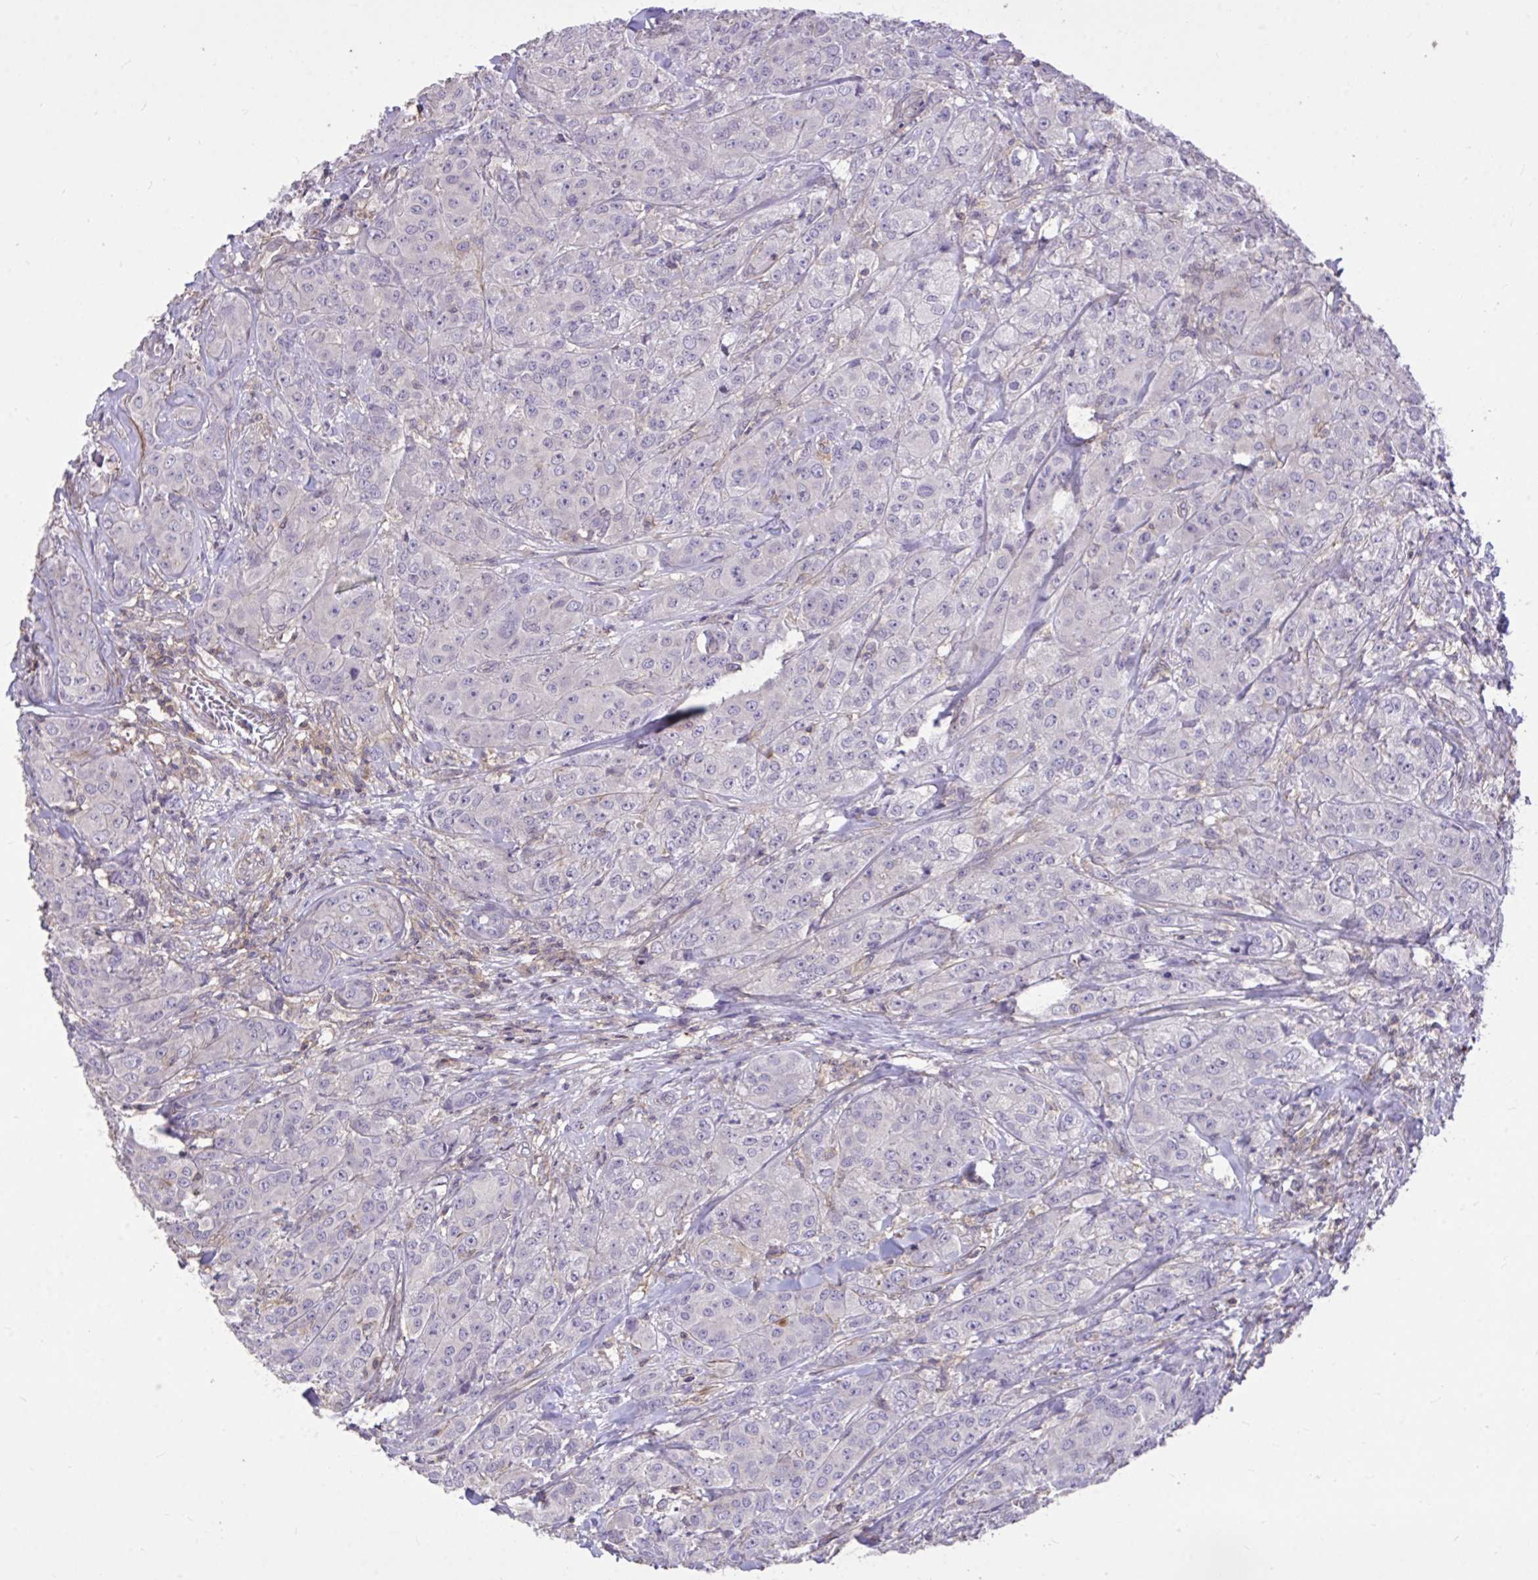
{"staining": {"intensity": "negative", "quantity": "none", "location": "none"}, "tissue": "breast cancer", "cell_type": "Tumor cells", "image_type": "cancer", "snomed": [{"axis": "morphology", "description": "Normal tissue, NOS"}, {"axis": "morphology", "description": "Duct carcinoma"}, {"axis": "topography", "description": "Breast"}], "caption": "Tumor cells are negative for brown protein staining in breast invasive ductal carcinoma.", "gene": "IGFL2", "patient": {"sex": "female", "age": 43}}